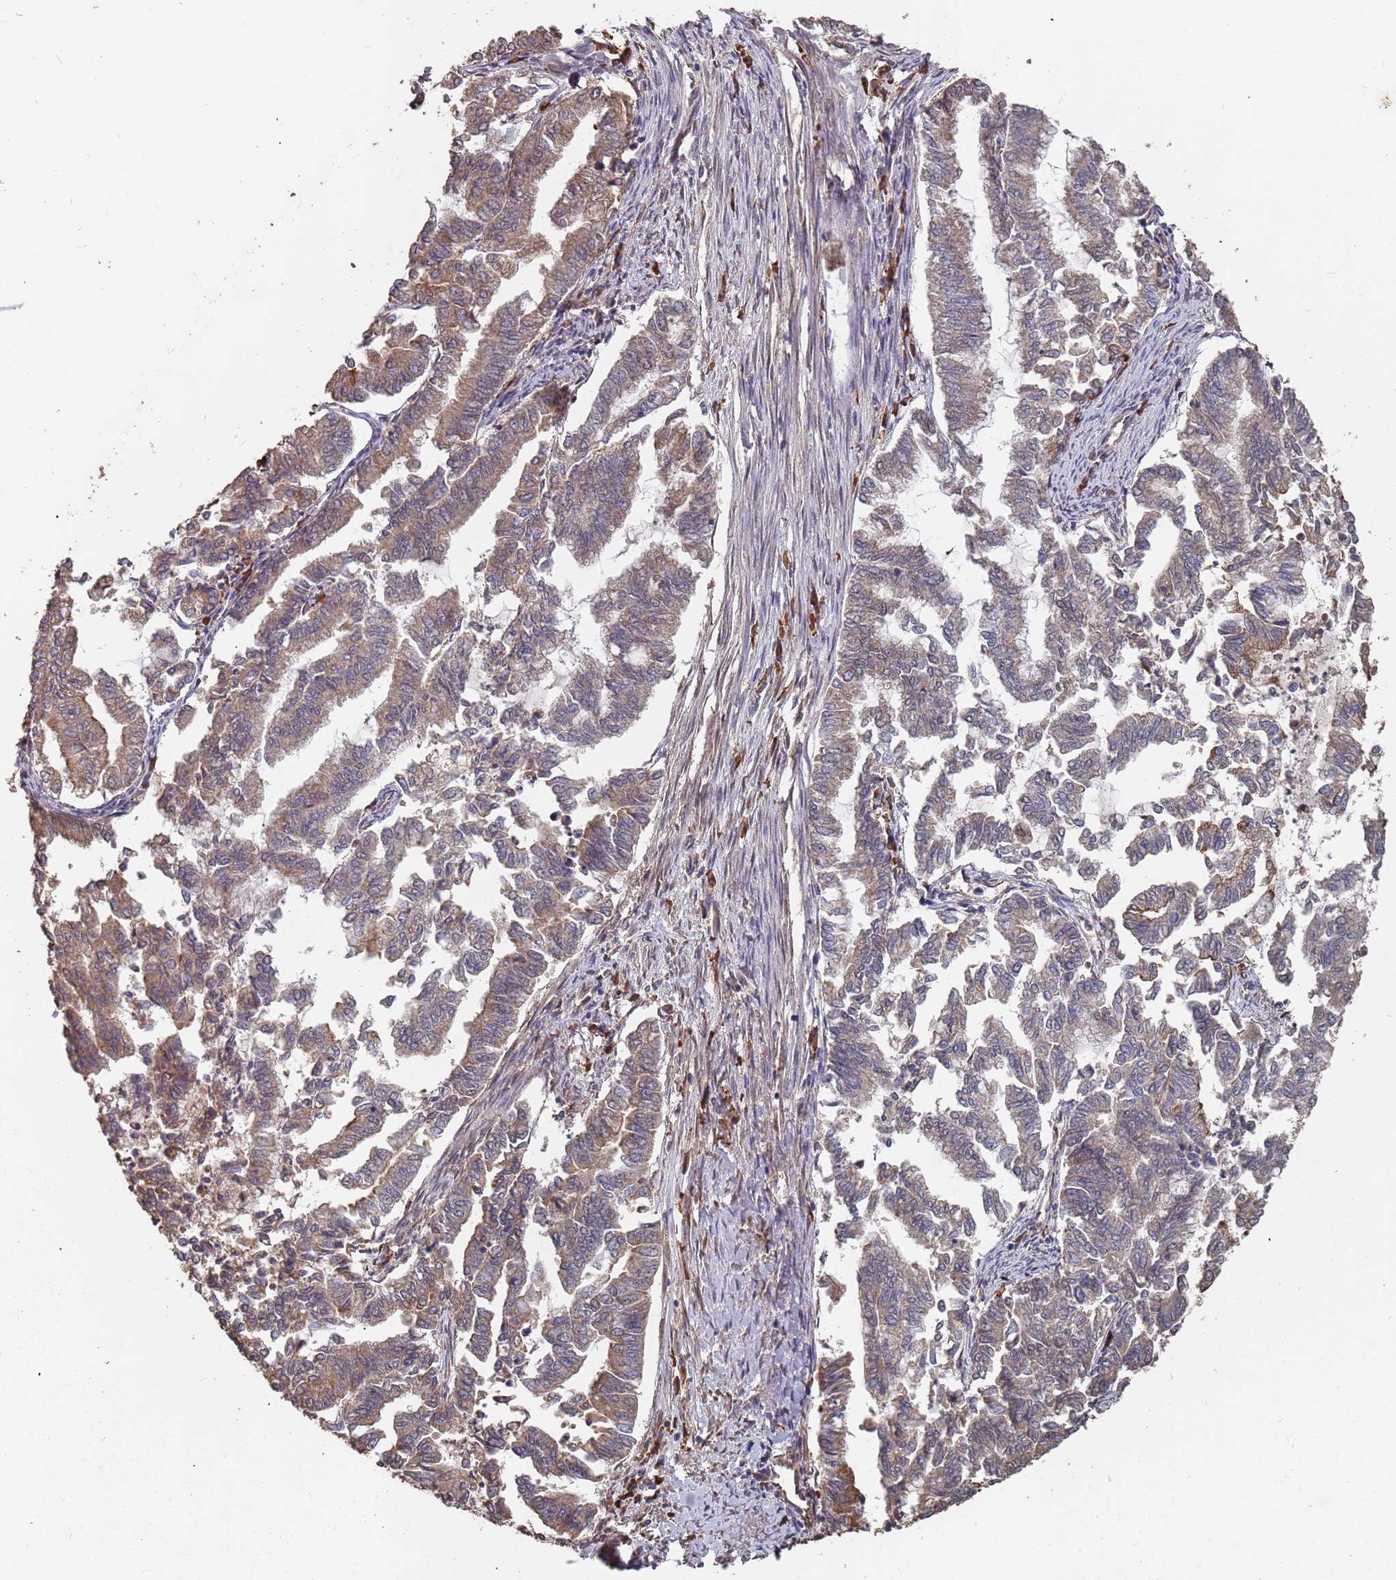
{"staining": {"intensity": "moderate", "quantity": ">75%", "location": "cytoplasmic/membranous"}, "tissue": "endometrial cancer", "cell_type": "Tumor cells", "image_type": "cancer", "snomed": [{"axis": "morphology", "description": "Adenocarcinoma, NOS"}, {"axis": "topography", "description": "Endometrium"}], "caption": "The image reveals immunohistochemical staining of adenocarcinoma (endometrial). There is moderate cytoplasmic/membranous positivity is appreciated in approximately >75% of tumor cells.", "gene": "ATG5", "patient": {"sex": "female", "age": 79}}